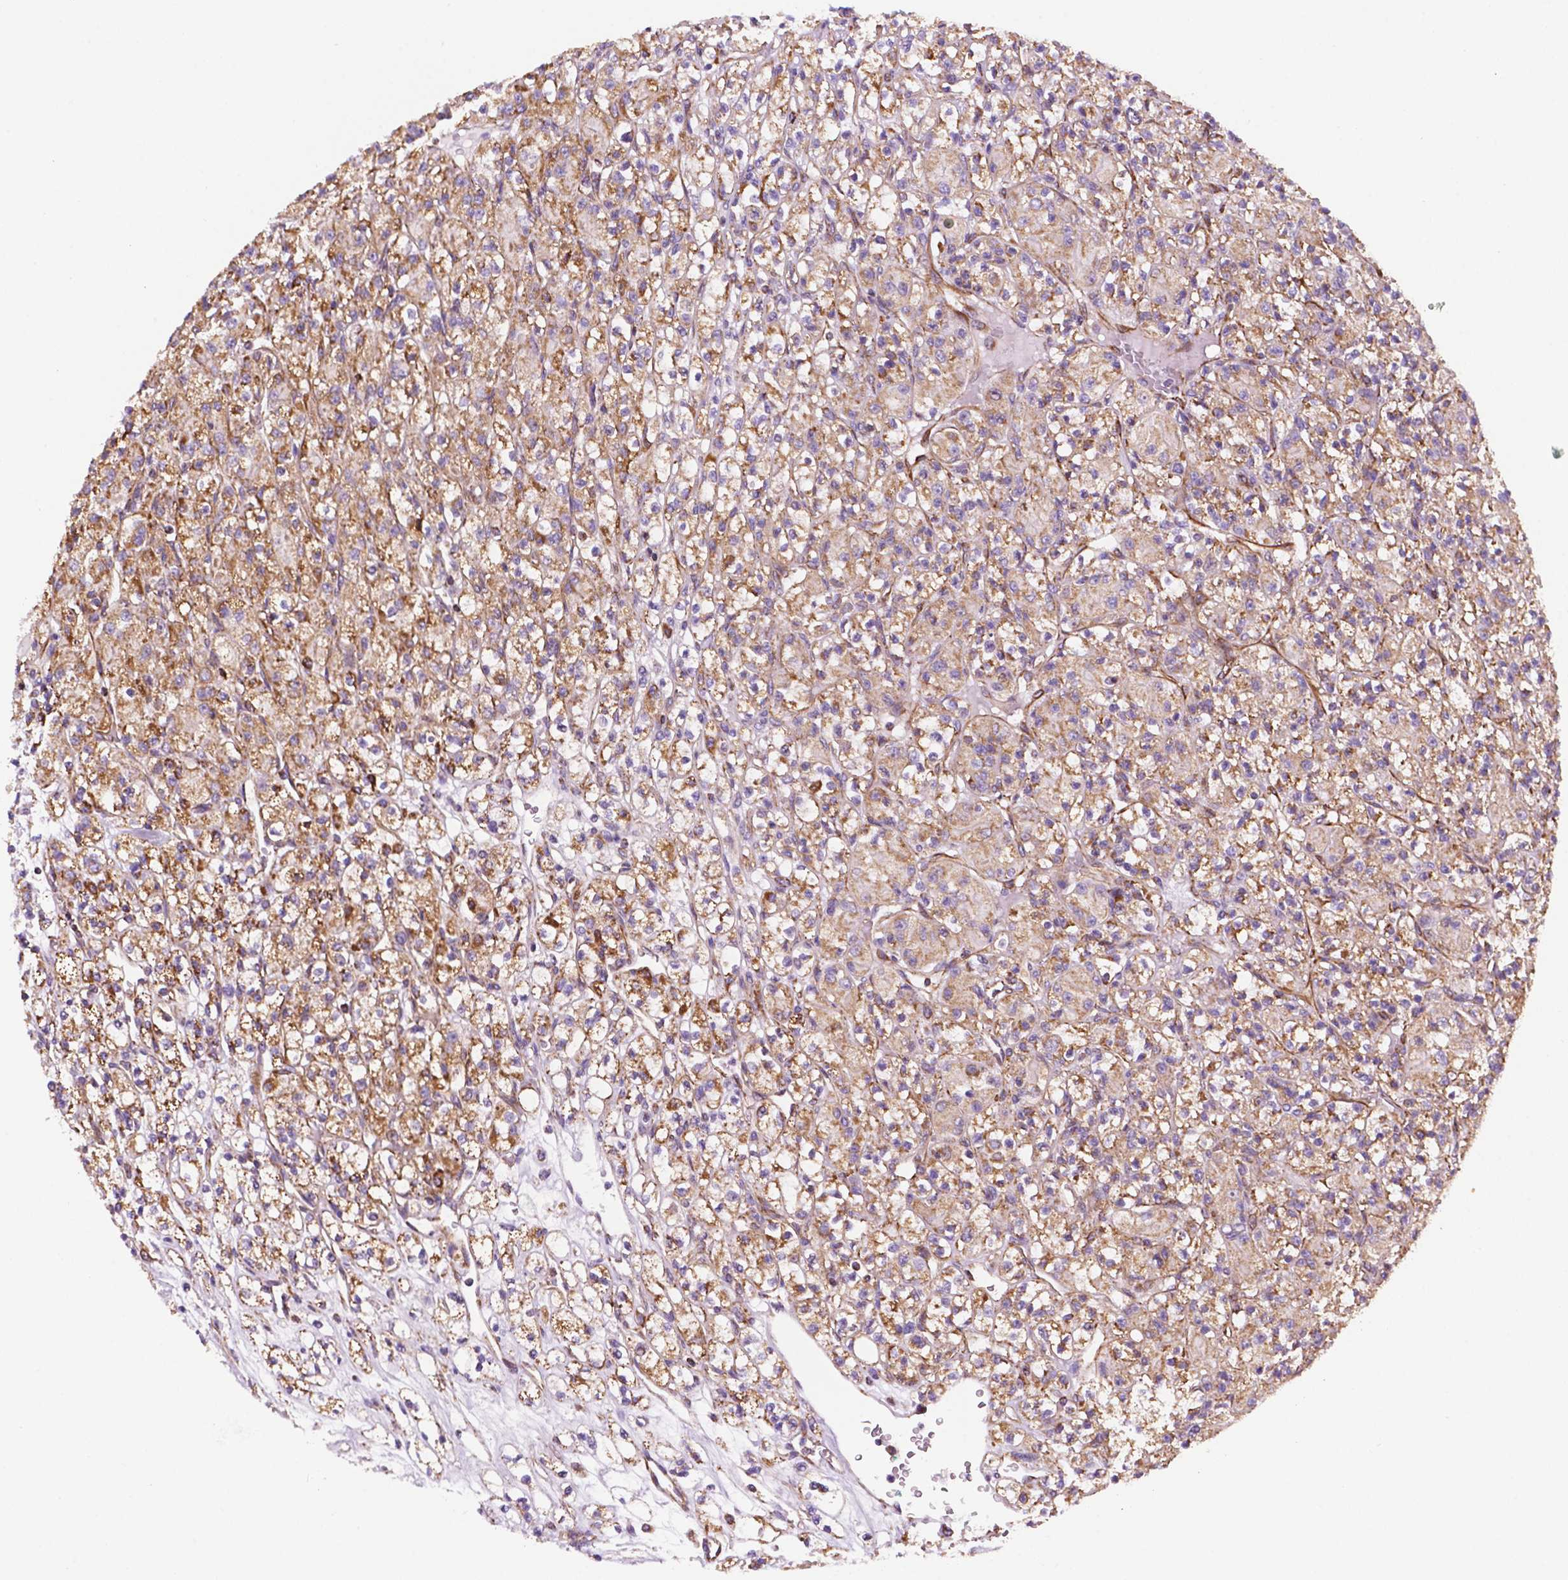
{"staining": {"intensity": "moderate", "quantity": ">75%", "location": "cytoplasmic/membranous"}, "tissue": "renal cancer", "cell_type": "Tumor cells", "image_type": "cancer", "snomed": [{"axis": "morphology", "description": "Adenocarcinoma, NOS"}, {"axis": "topography", "description": "Kidney"}], "caption": "This histopathology image shows IHC staining of human renal adenocarcinoma, with medium moderate cytoplasmic/membranous positivity in approximately >75% of tumor cells.", "gene": "GEMIN4", "patient": {"sex": "female", "age": 70}}